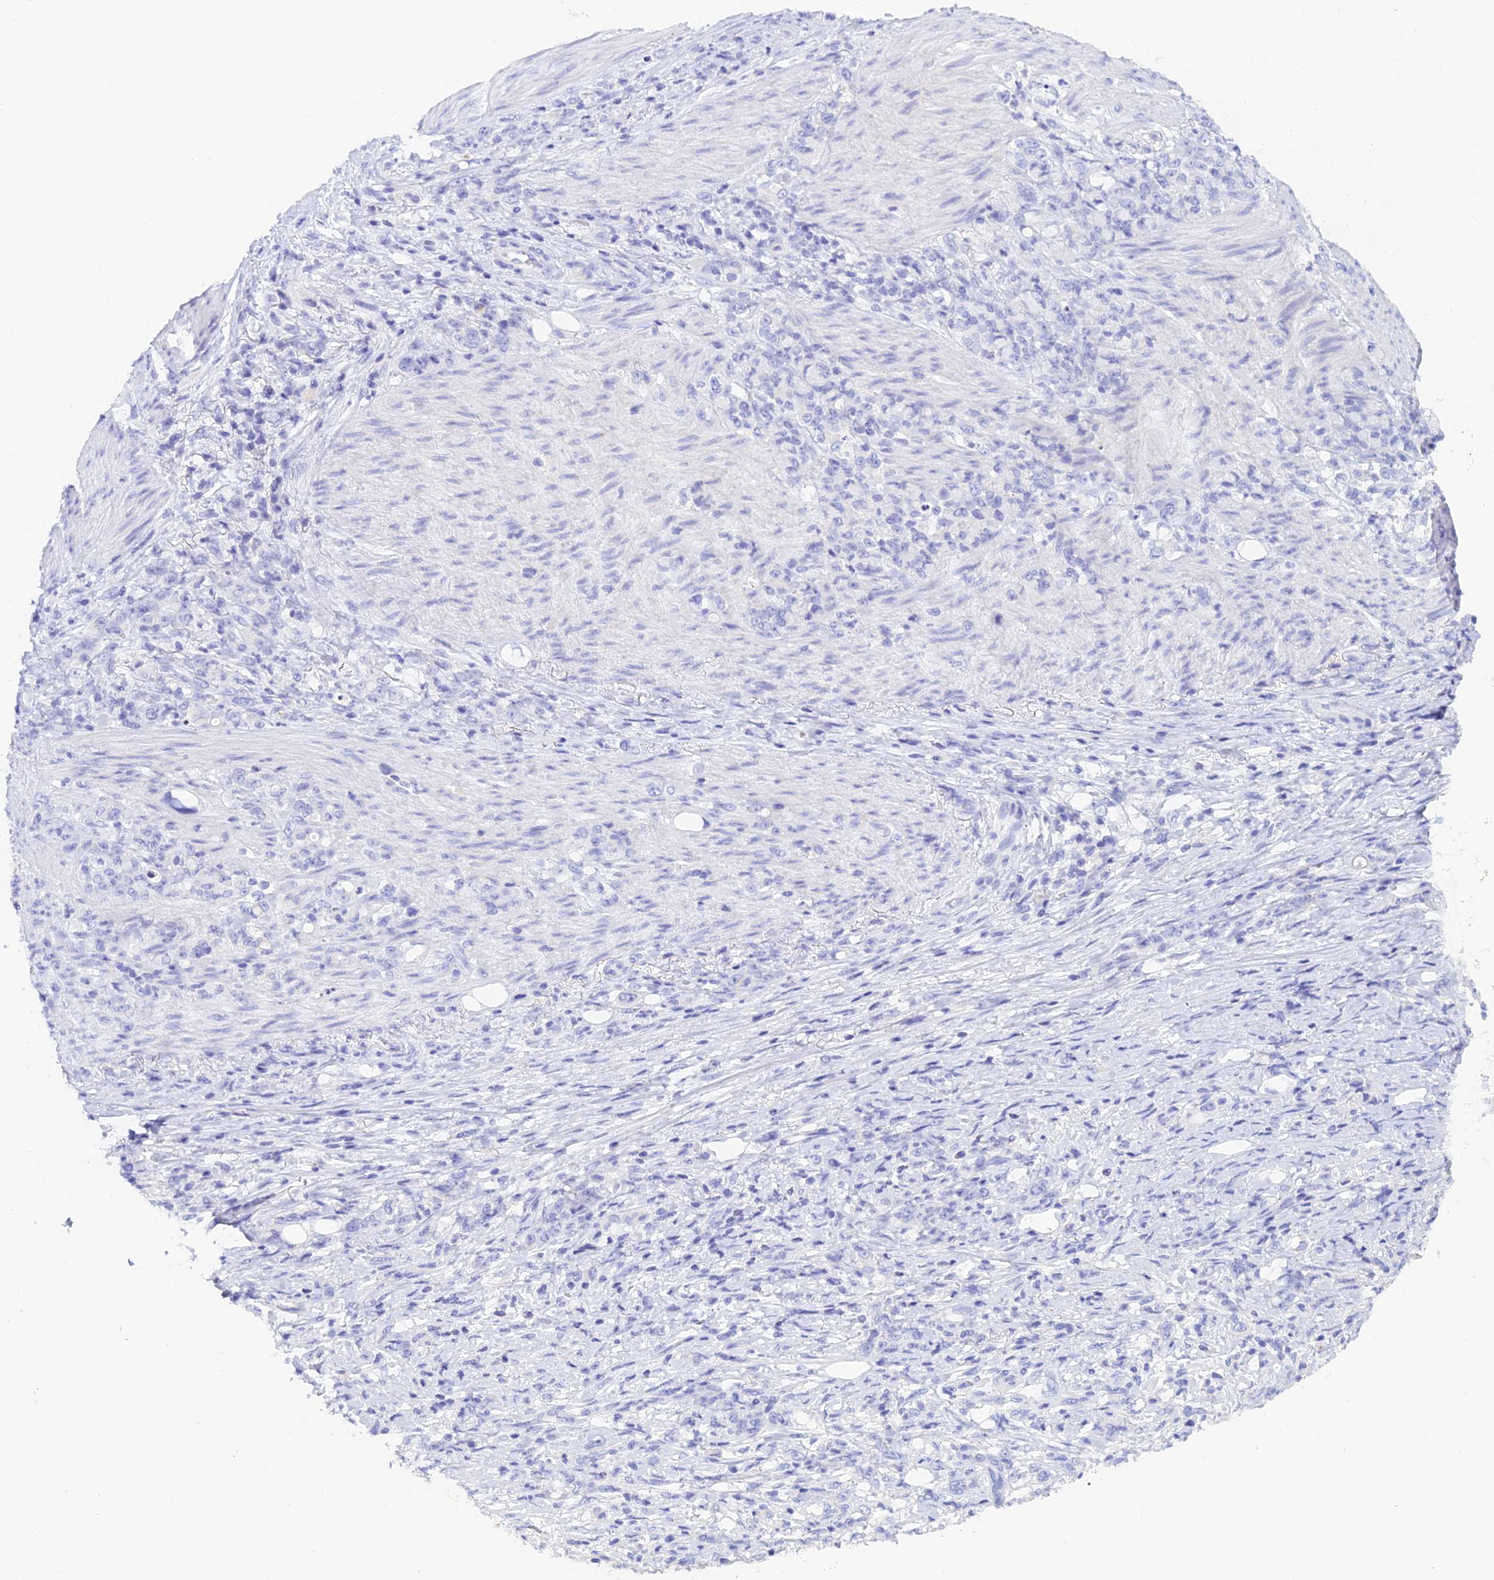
{"staining": {"intensity": "negative", "quantity": "none", "location": "none"}, "tissue": "stomach cancer", "cell_type": "Tumor cells", "image_type": "cancer", "snomed": [{"axis": "morphology", "description": "Adenocarcinoma, NOS"}, {"axis": "topography", "description": "Stomach"}], "caption": "IHC histopathology image of neoplastic tissue: stomach adenocarcinoma stained with DAB (3,3'-diaminobenzidine) displays no significant protein staining in tumor cells.", "gene": "C12orf29", "patient": {"sex": "female", "age": 79}}